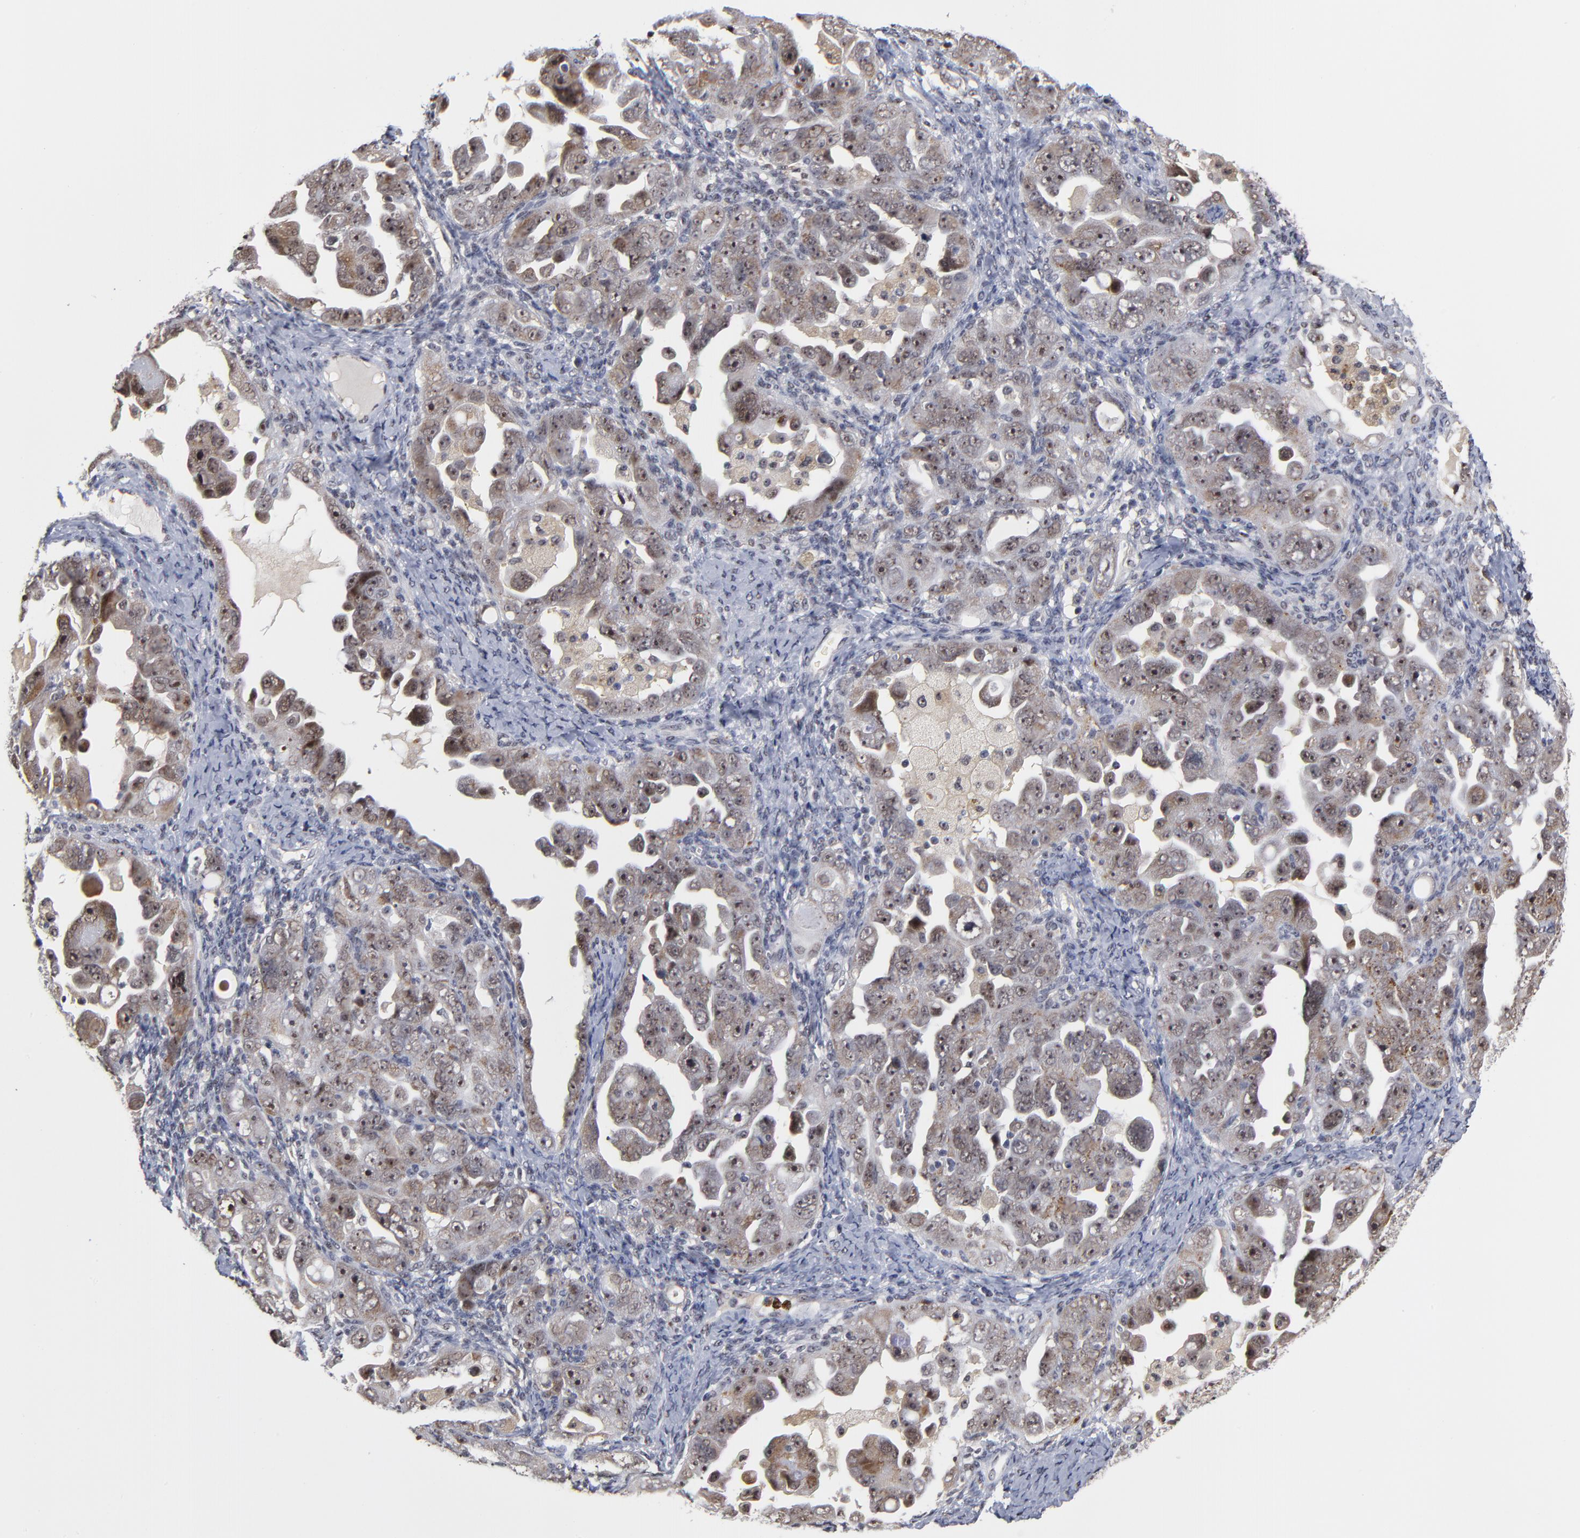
{"staining": {"intensity": "weak", "quantity": "25%-75%", "location": "cytoplasmic/membranous,nuclear"}, "tissue": "ovarian cancer", "cell_type": "Tumor cells", "image_type": "cancer", "snomed": [{"axis": "morphology", "description": "Cystadenocarcinoma, serous, NOS"}, {"axis": "topography", "description": "Ovary"}], "caption": "Ovarian serous cystadenocarcinoma stained with a protein marker demonstrates weak staining in tumor cells.", "gene": "ZNF419", "patient": {"sex": "female", "age": 66}}